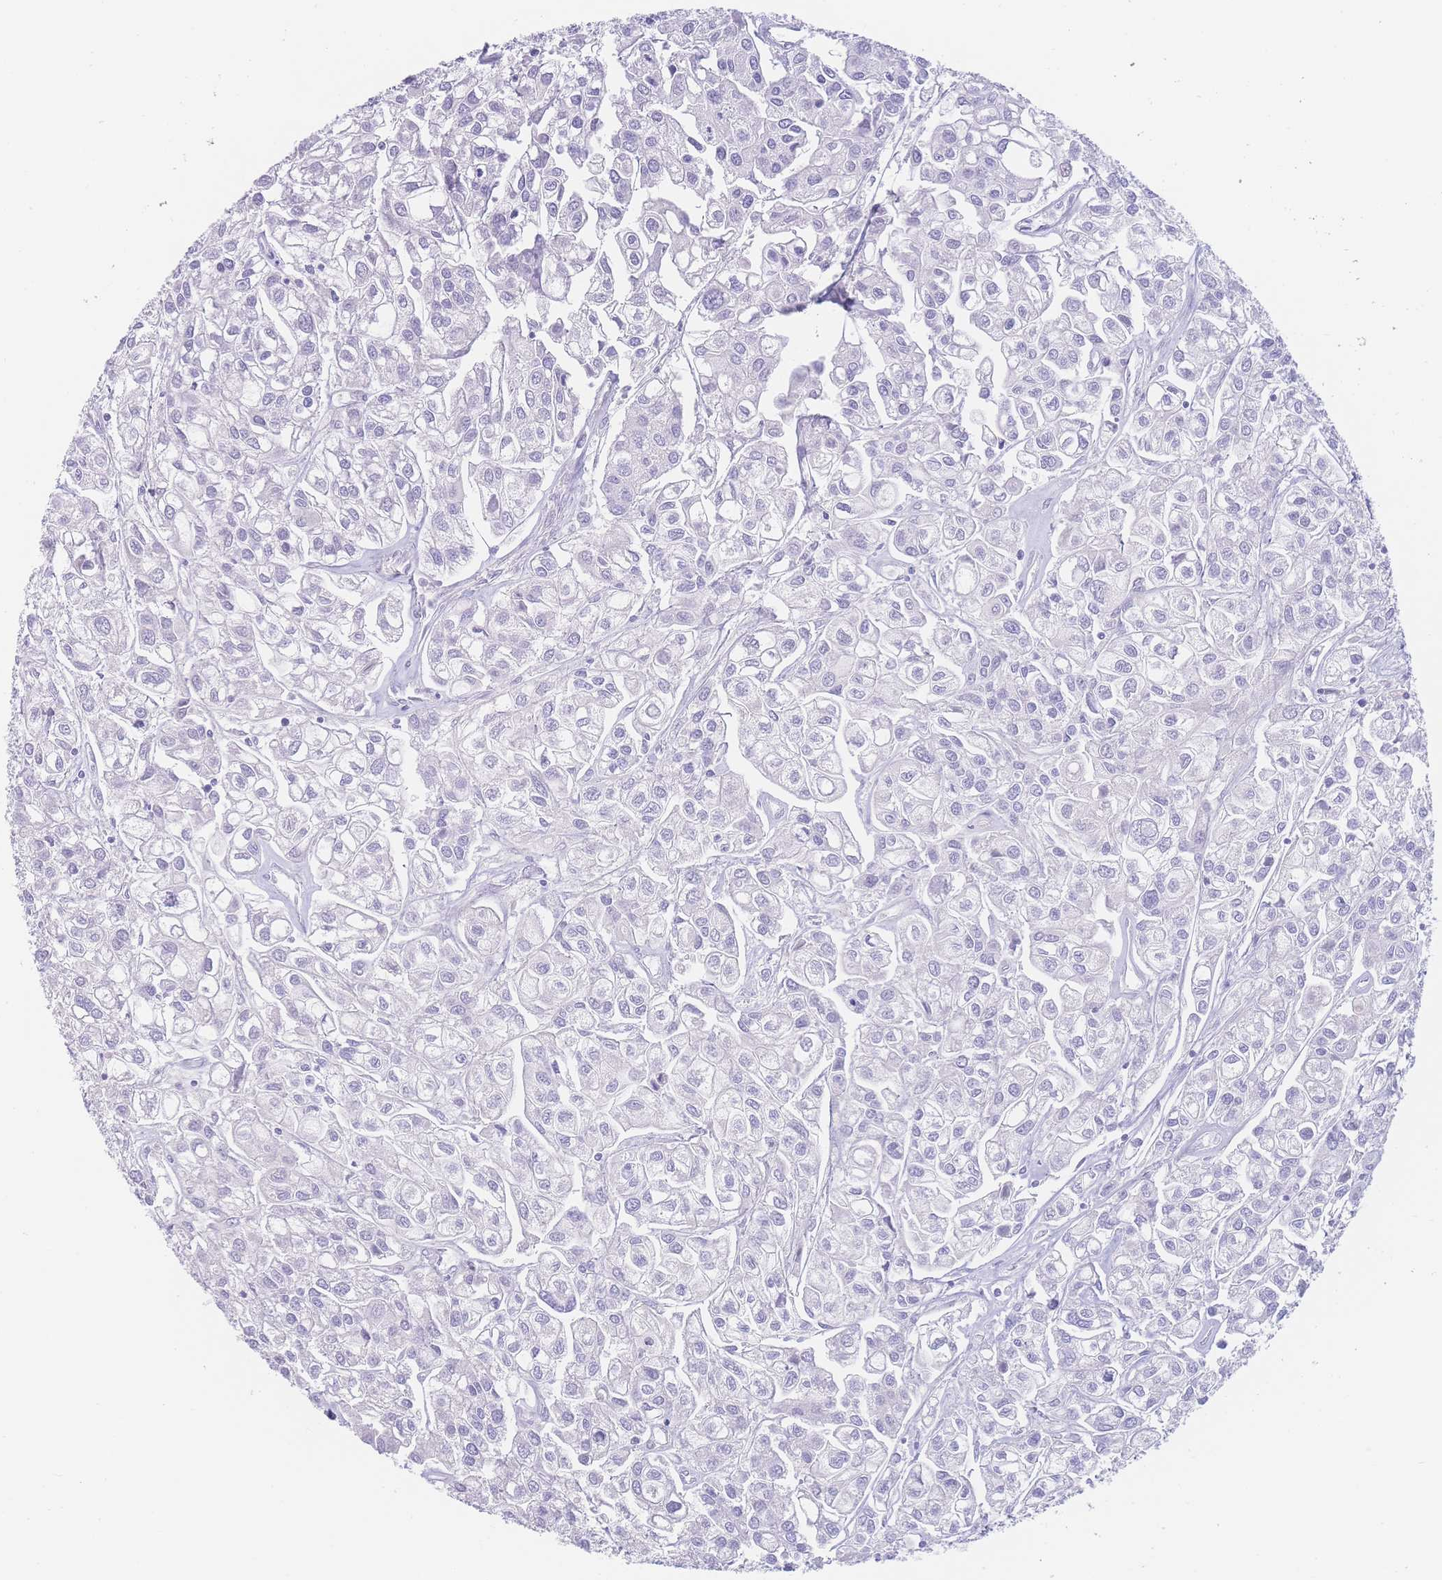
{"staining": {"intensity": "negative", "quantity": "none", "location": "none"}, "tissue": "urothelial cancer", "cell_type": "Tumor cells", "image_type": "cancer", "snomed": [{"axis": "morphology", "description": "Urothelial carcinoma, High grade"}, {"axis": "topography", "description": "Urinary bladder"}], "caption": "IHC image of neoplastic tissue: high-grade urothelial carcinoma stained with DAB shows no significant protein positivity in tumor cells.", "gene": "PSMB5", "patient": {"sex": "male", "age": 67}}